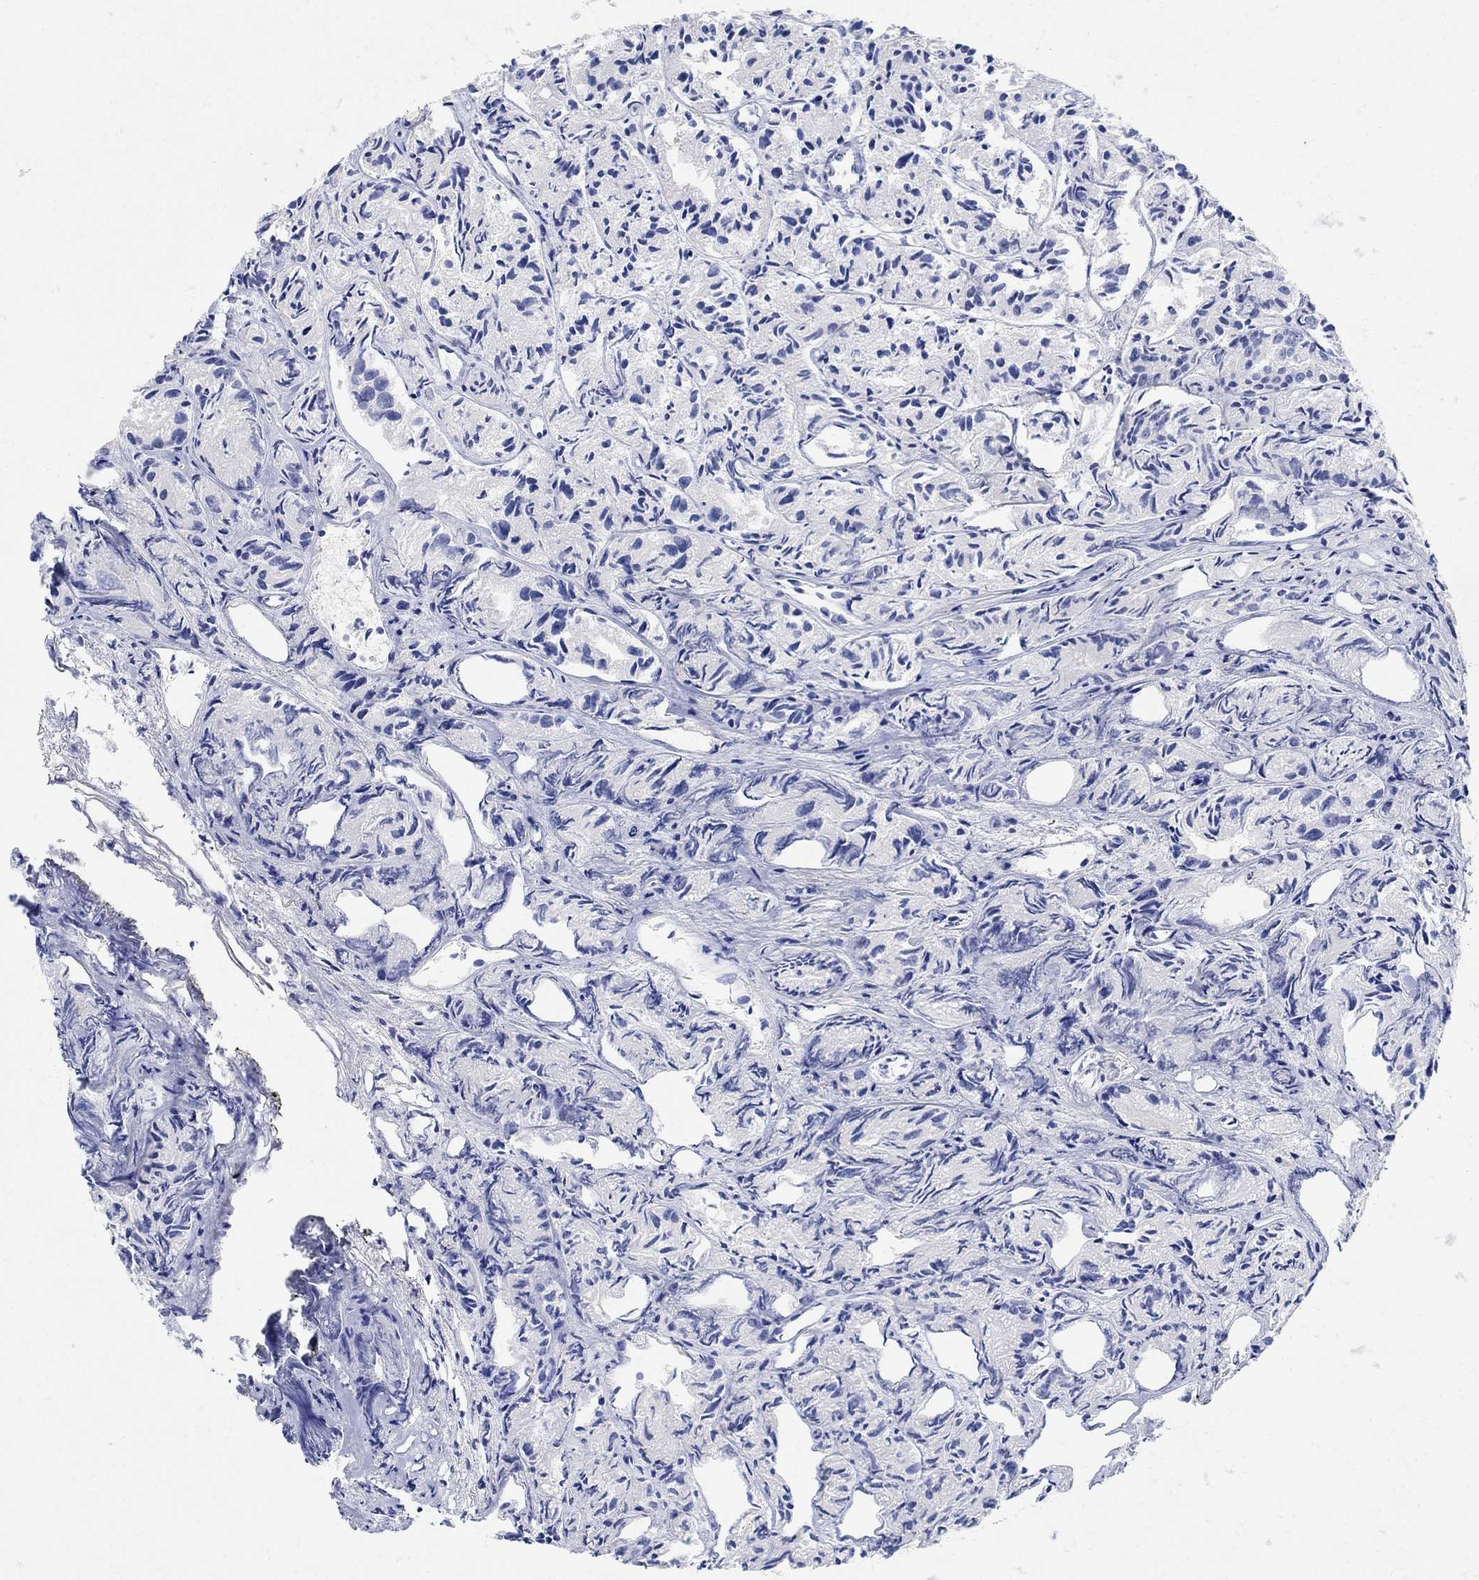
{"staining": {"intensity": "negative", "quantity": "none", "location": "none"}, "tissue": "prostate cancer", "cell_type": "Tumor cells", "image_type": "cancer", "snomed": [{"axis": "morphology", "description": "Adenocarcinoma, Medium grade"}, {"axis": "topography", "description": "Prostate"}], "caption": "DAB immunohistochemical staining of prostate cancer (adenocarcinoma (medium-grade)) shows no significant positivity in tumor cells.", "gene": "PHF21B", "patient": {"sex": "male", "age": 74}}